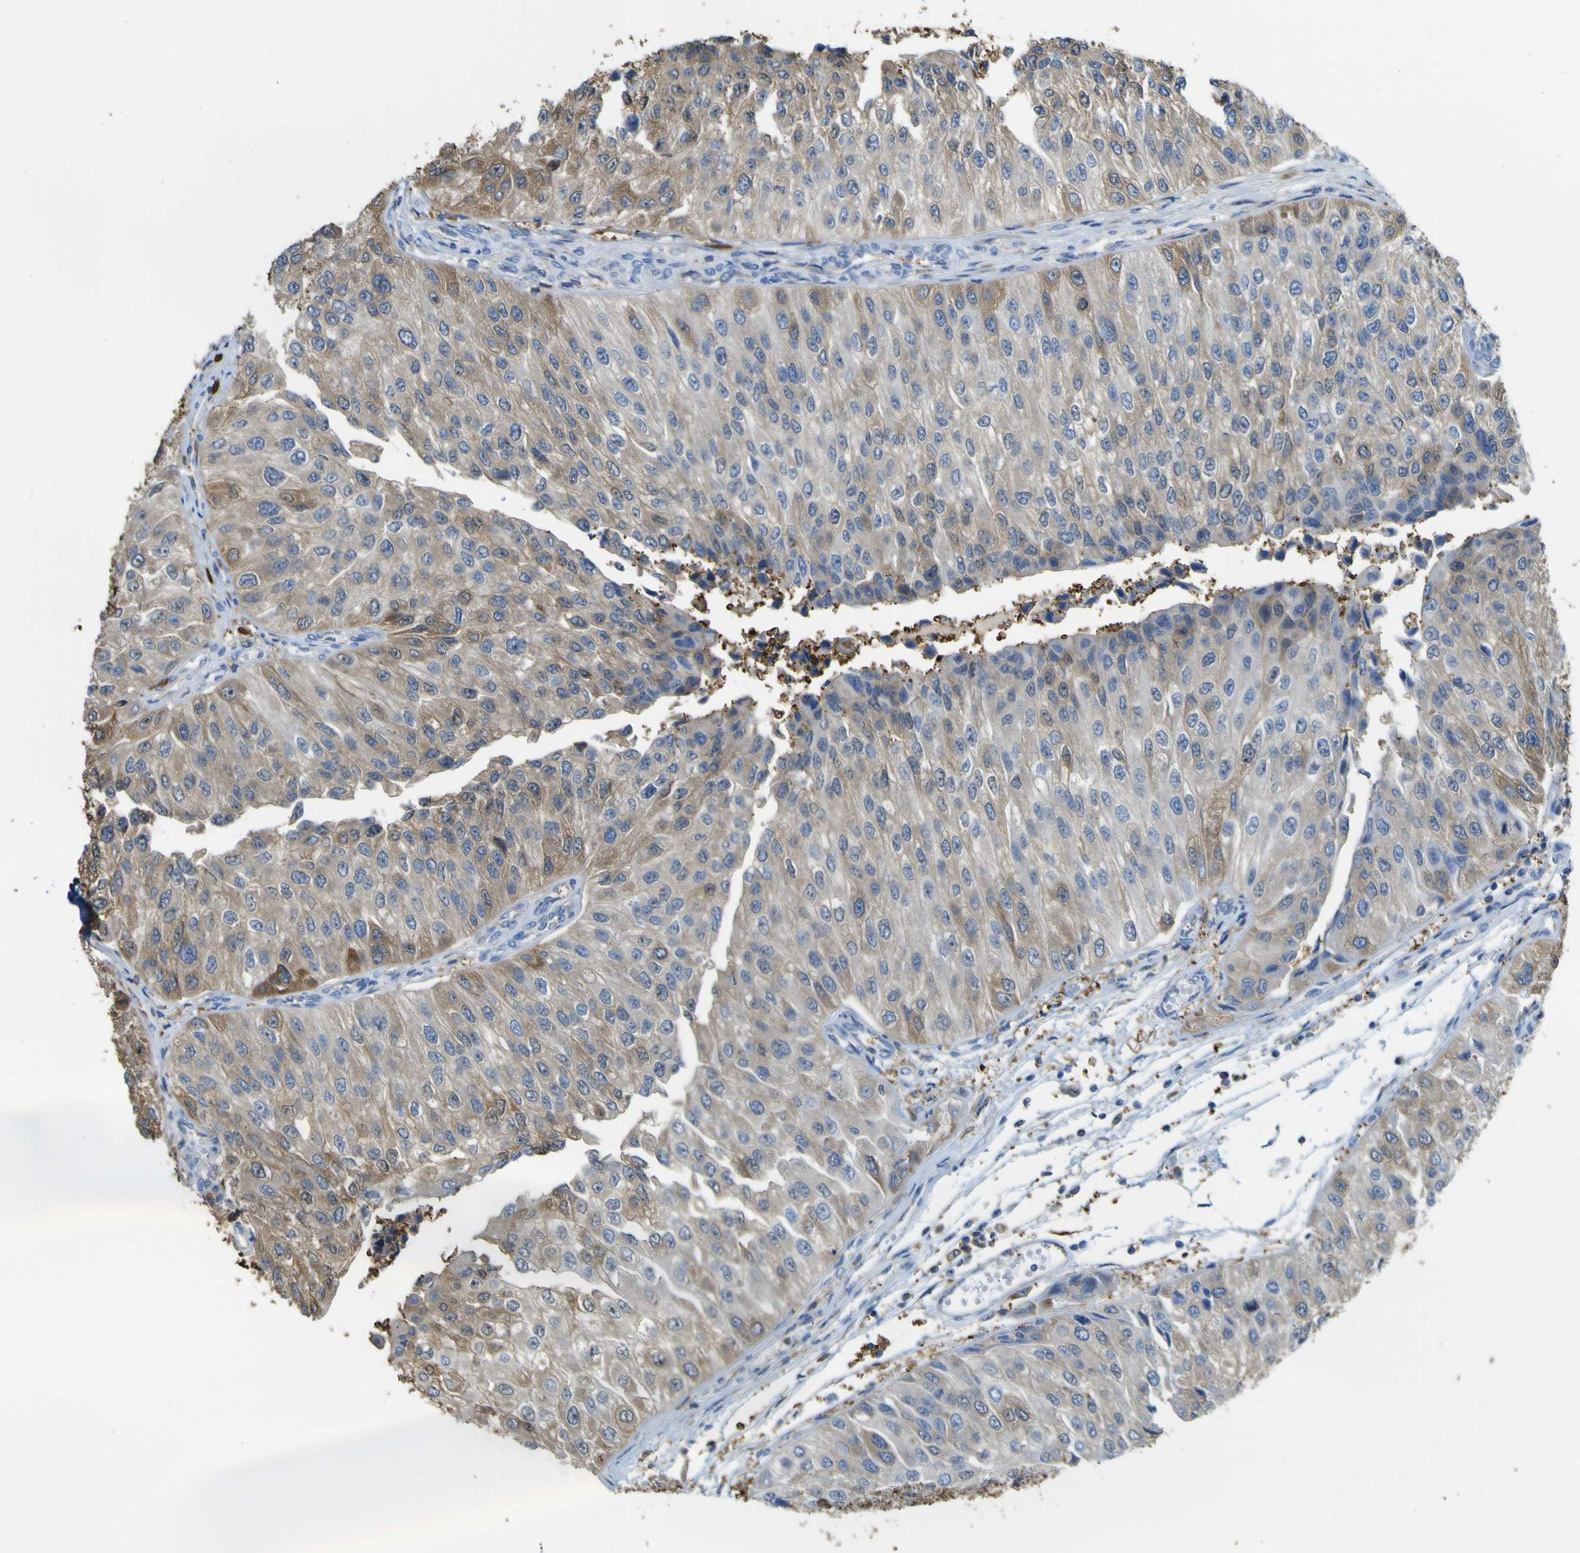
{"staining": {"intensity": "moderate", "quantity": "25%-75%", "location": "cytoplasmic/membranous"}, "tissue": "urothelial cancer", "cell_type": "Tumor cells", "image_type": "cancer", "snomed": [{"axis": "morphology", "description": "Urothelial carcinoma, High grade"}, {"axis": "topography", "description": "Kidney"}, {"axis": "topography", "description": "Urinary bladder"}], "caption": "The image shows immunohistochemical staining of urothelial cancer. There is moderate cytoplasmic/membranous positivity is identified in about 25%-75% of tumor cells.", "gene": "ABHD3", "patient": {"sex": "male", "age": 77}}